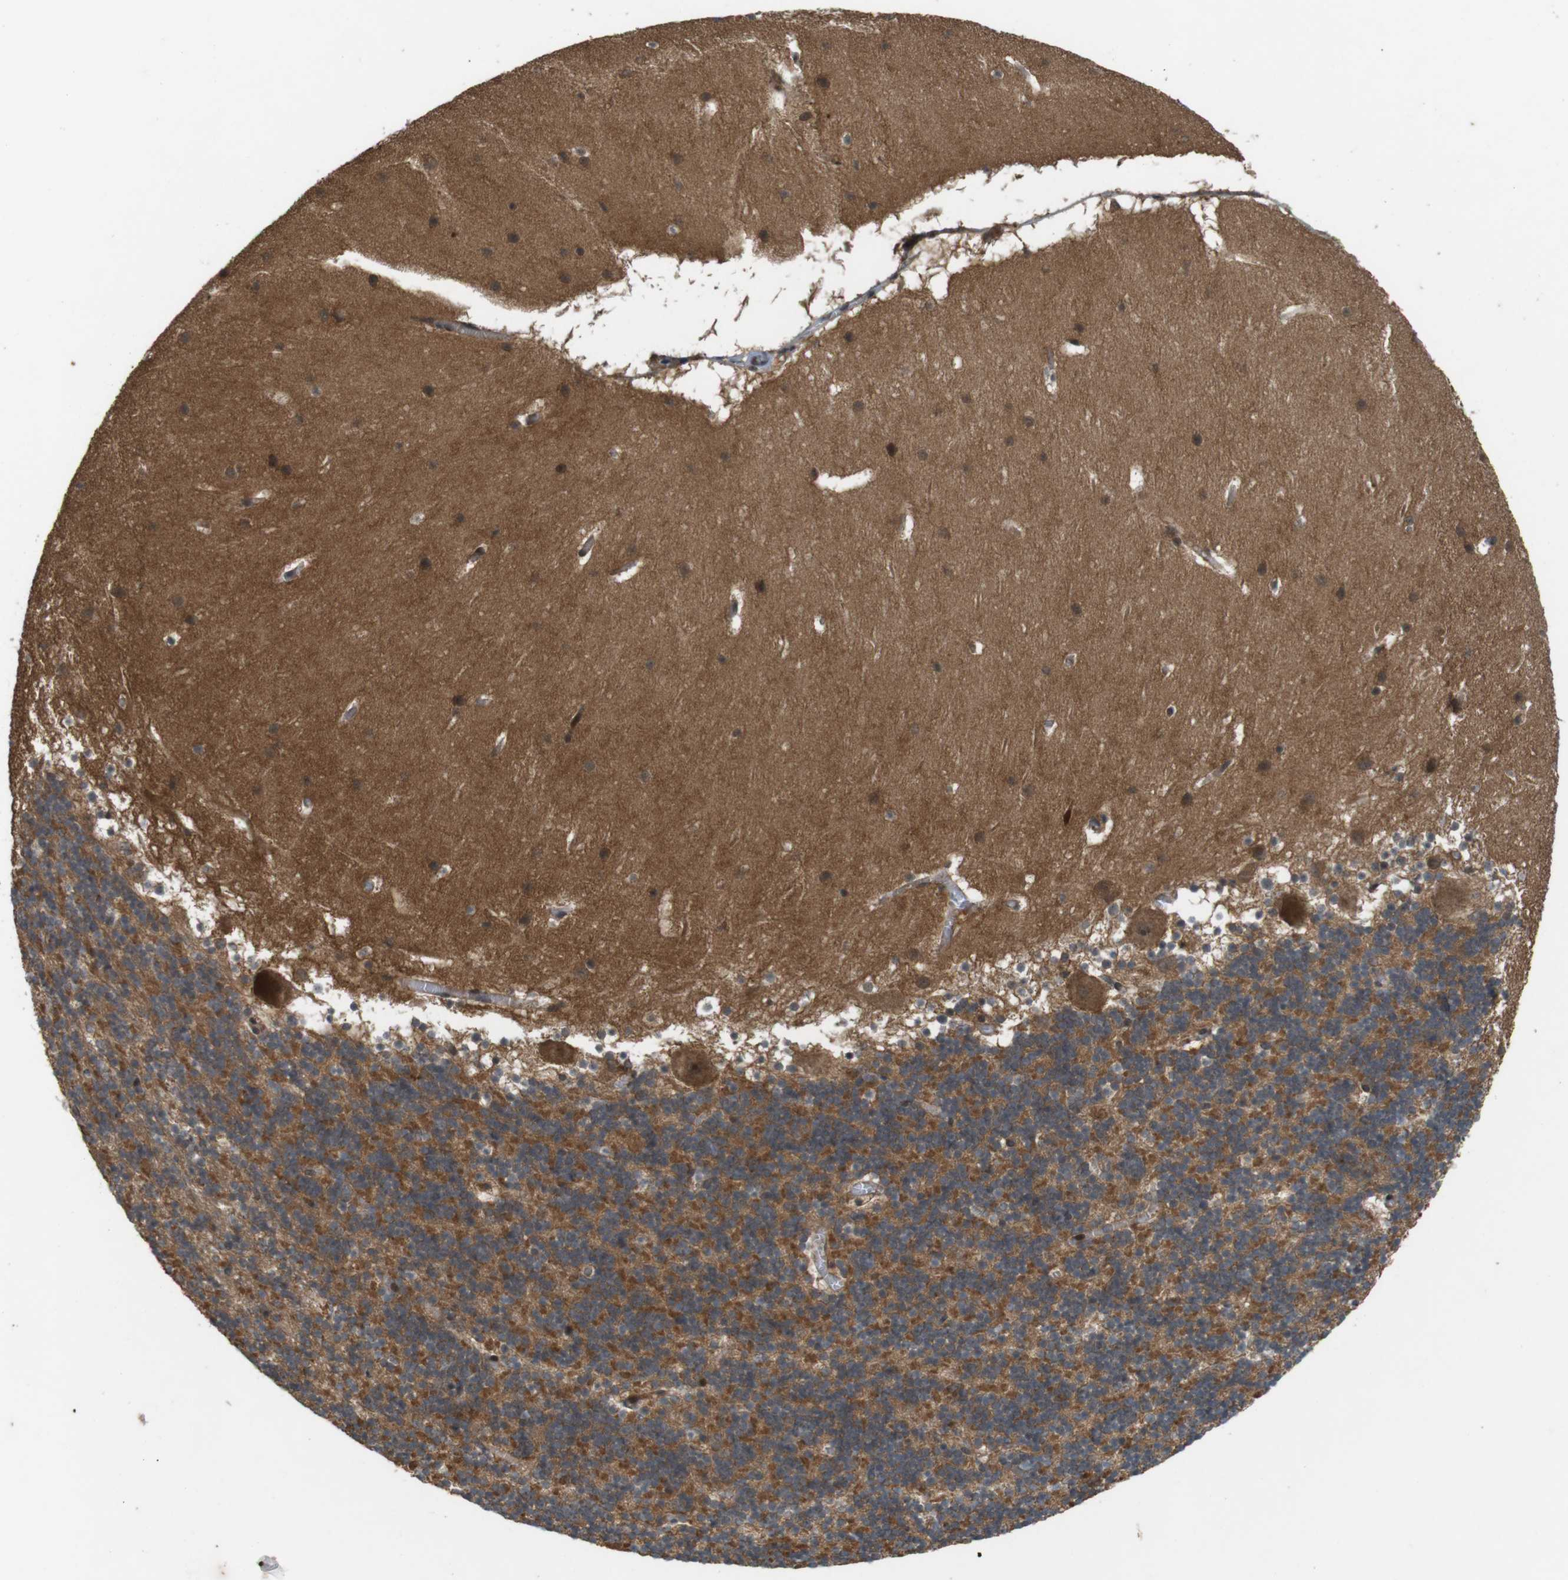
{"staining": {"intensity": "moderate", "quantity": ">75%", "location": "cytoplasmic/membranous"}, "tissue": "cerebellum", "cell_type": "Cells in granular layer", "image_type": "normal", "snomed": [{"axis": "morphology", "description": "Normal tissue, NOS"}, {"axis": "topography", "description": "Cerebellum"}], "caption": "Brown immunohistochemical staining in benign human cerebellum reveals moderate cytoplasmic/membranous expression in approximately >75% of cells in granular layer.", "gene": "NFKBIE", "patient": {"sex": "male", "age": 45}}